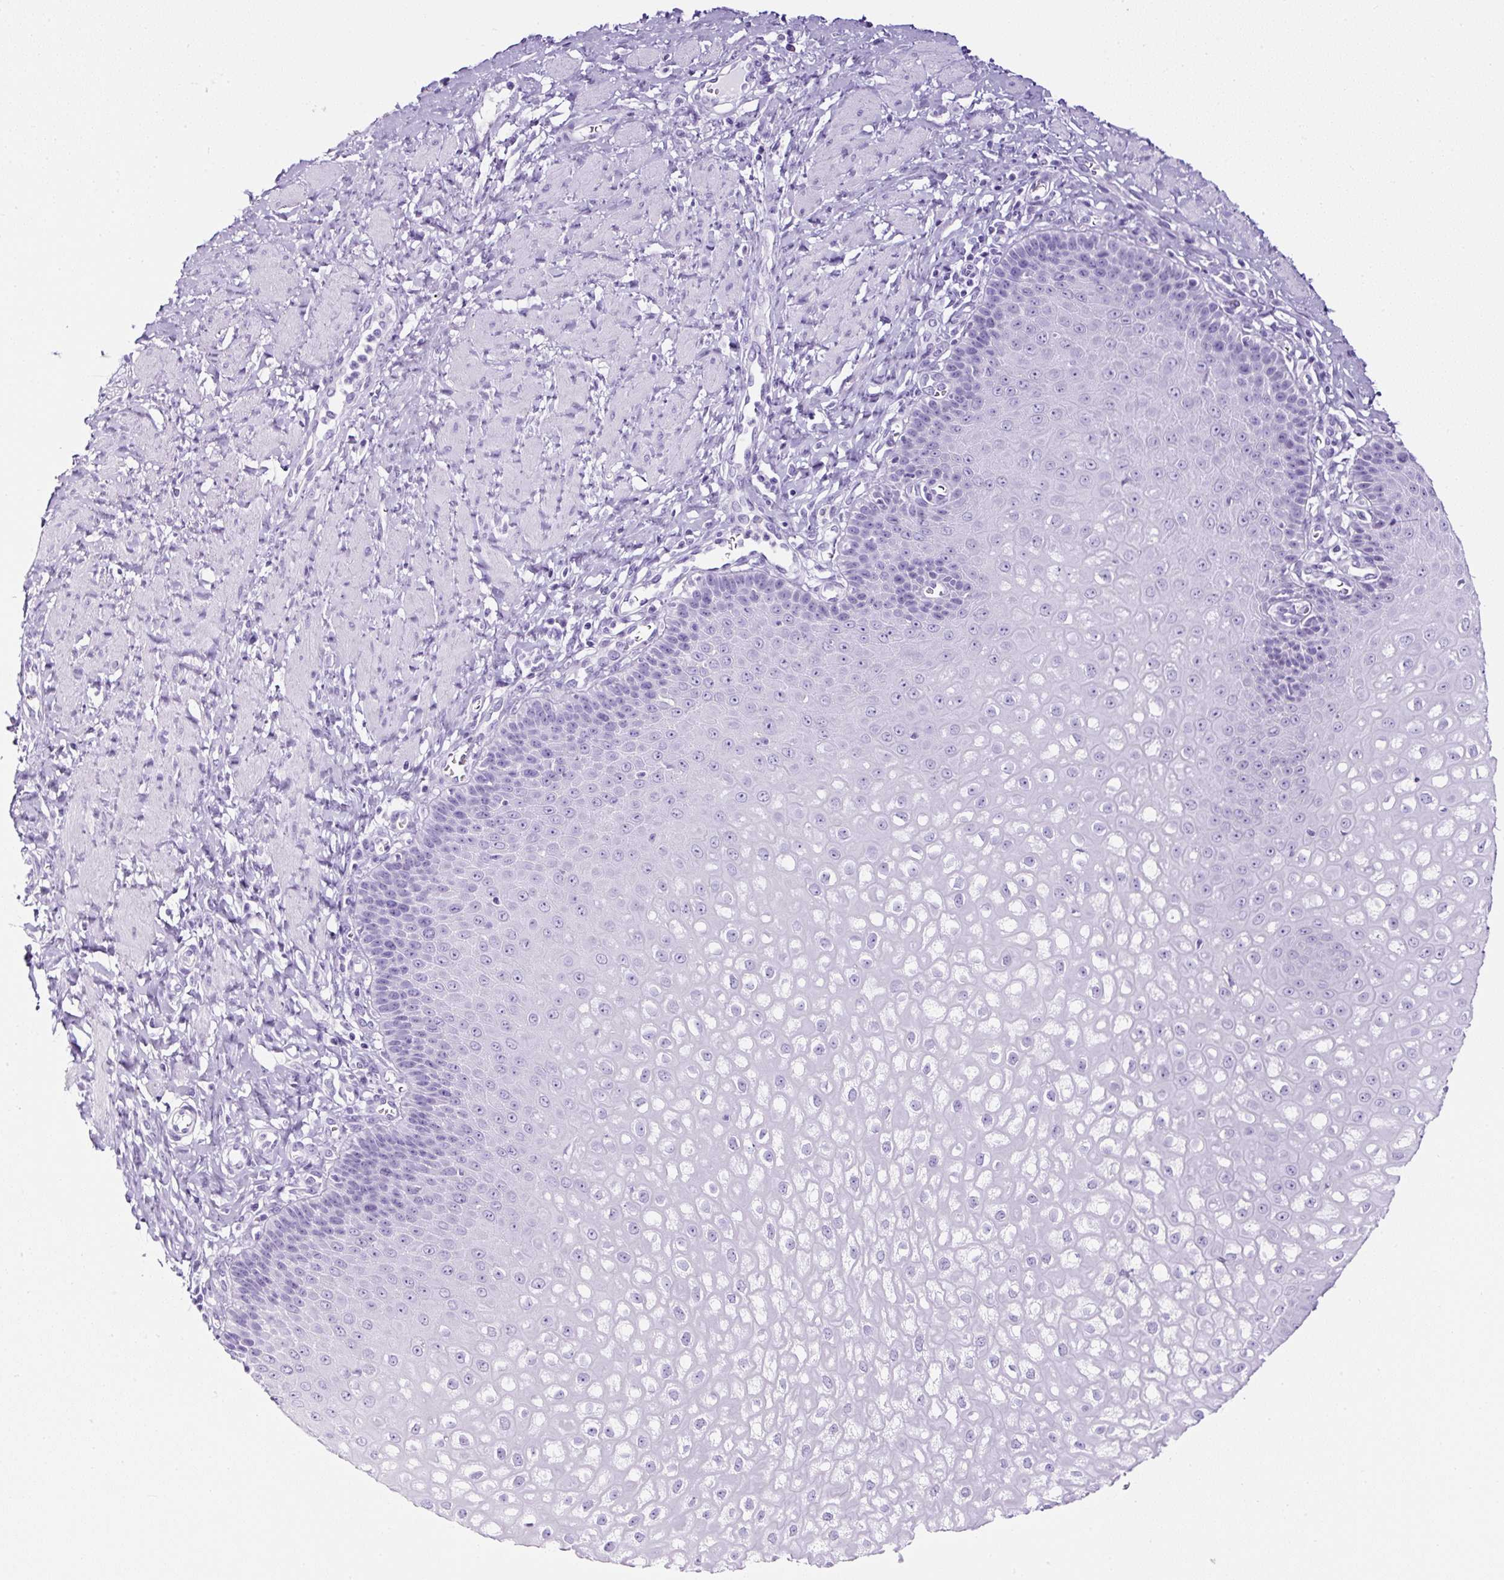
{"staining": {"intensity": "negative", "quantity": "none", "location": "none"}, "tissue": "esophagus", "cell_type": "Squamous epithelial cells", "image_type": "normal", "snomed": [{"axis": "morphology", "description": "Normal tissue, NOS"}, {"axis": "topography", "description": "Esophagus"}], "caption": "A high-resolution image shows IHC staining of unremarkable esophagus, which reveals no significant staining in squamous epithelial cells.", "gene": "TMEM200B", "patient": {"sex": "male", "age": 67}}